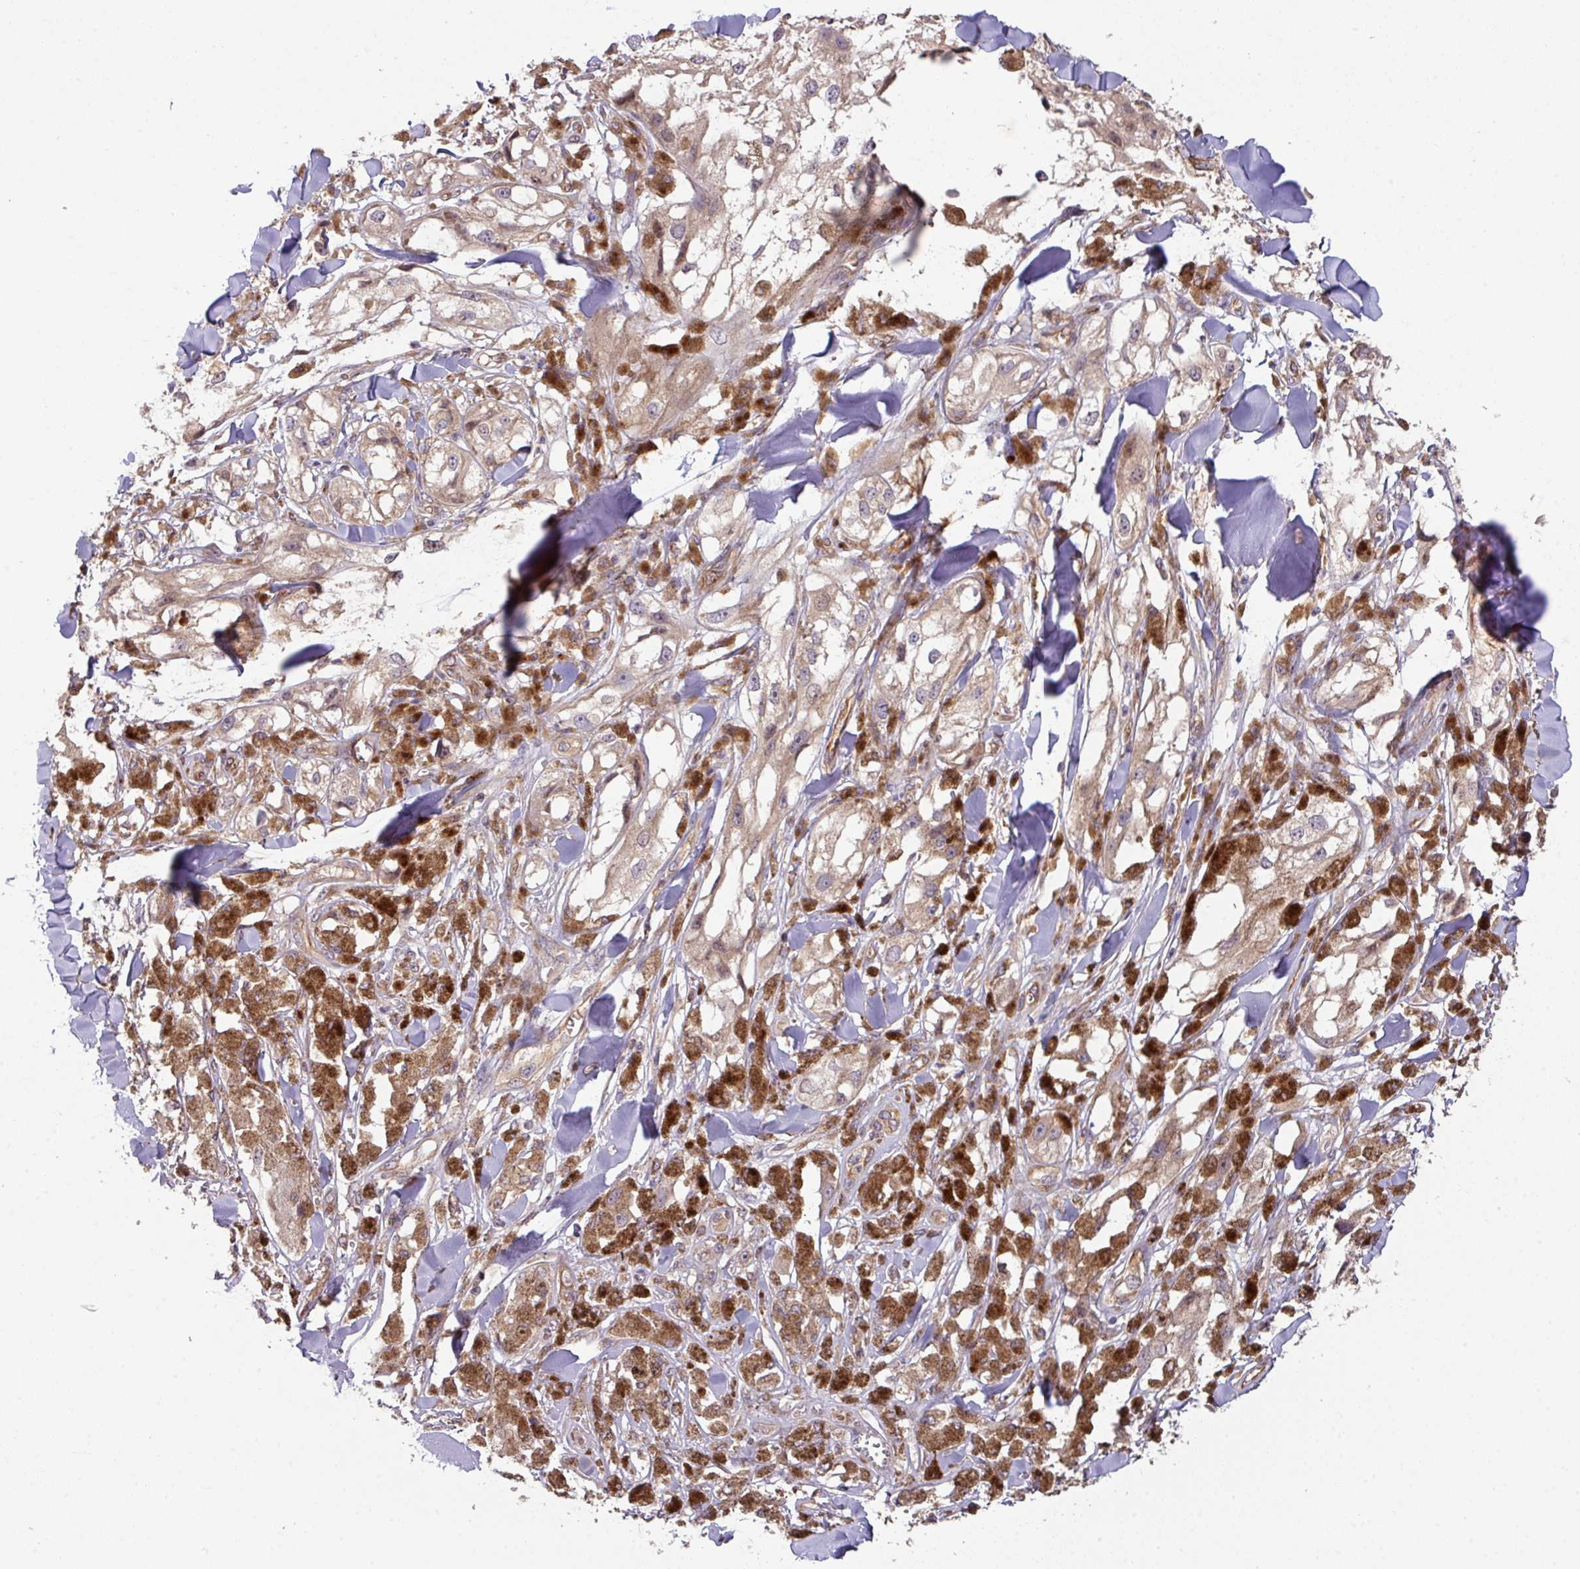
{"staining": {"intensity": "weak", "quantity": ">75%", "location": "cytoplasmic/membranous"}, "tissue": "melanoma", "cell_type": "Tumor cells", "image_type": "cancer", "snomed": [{"axis": "morphology", "description": "Malignant melanoma, NOS"}, {"axis": "topography", "description": "Skin"}], "caption": "Brown immunohistochemical staining in human melanoma shows weak cytoplasmic/membranous staining in about >75% of tumor cells.", "gene": "CYFIP2", "patient": {"sex": "male", "age": 88}}